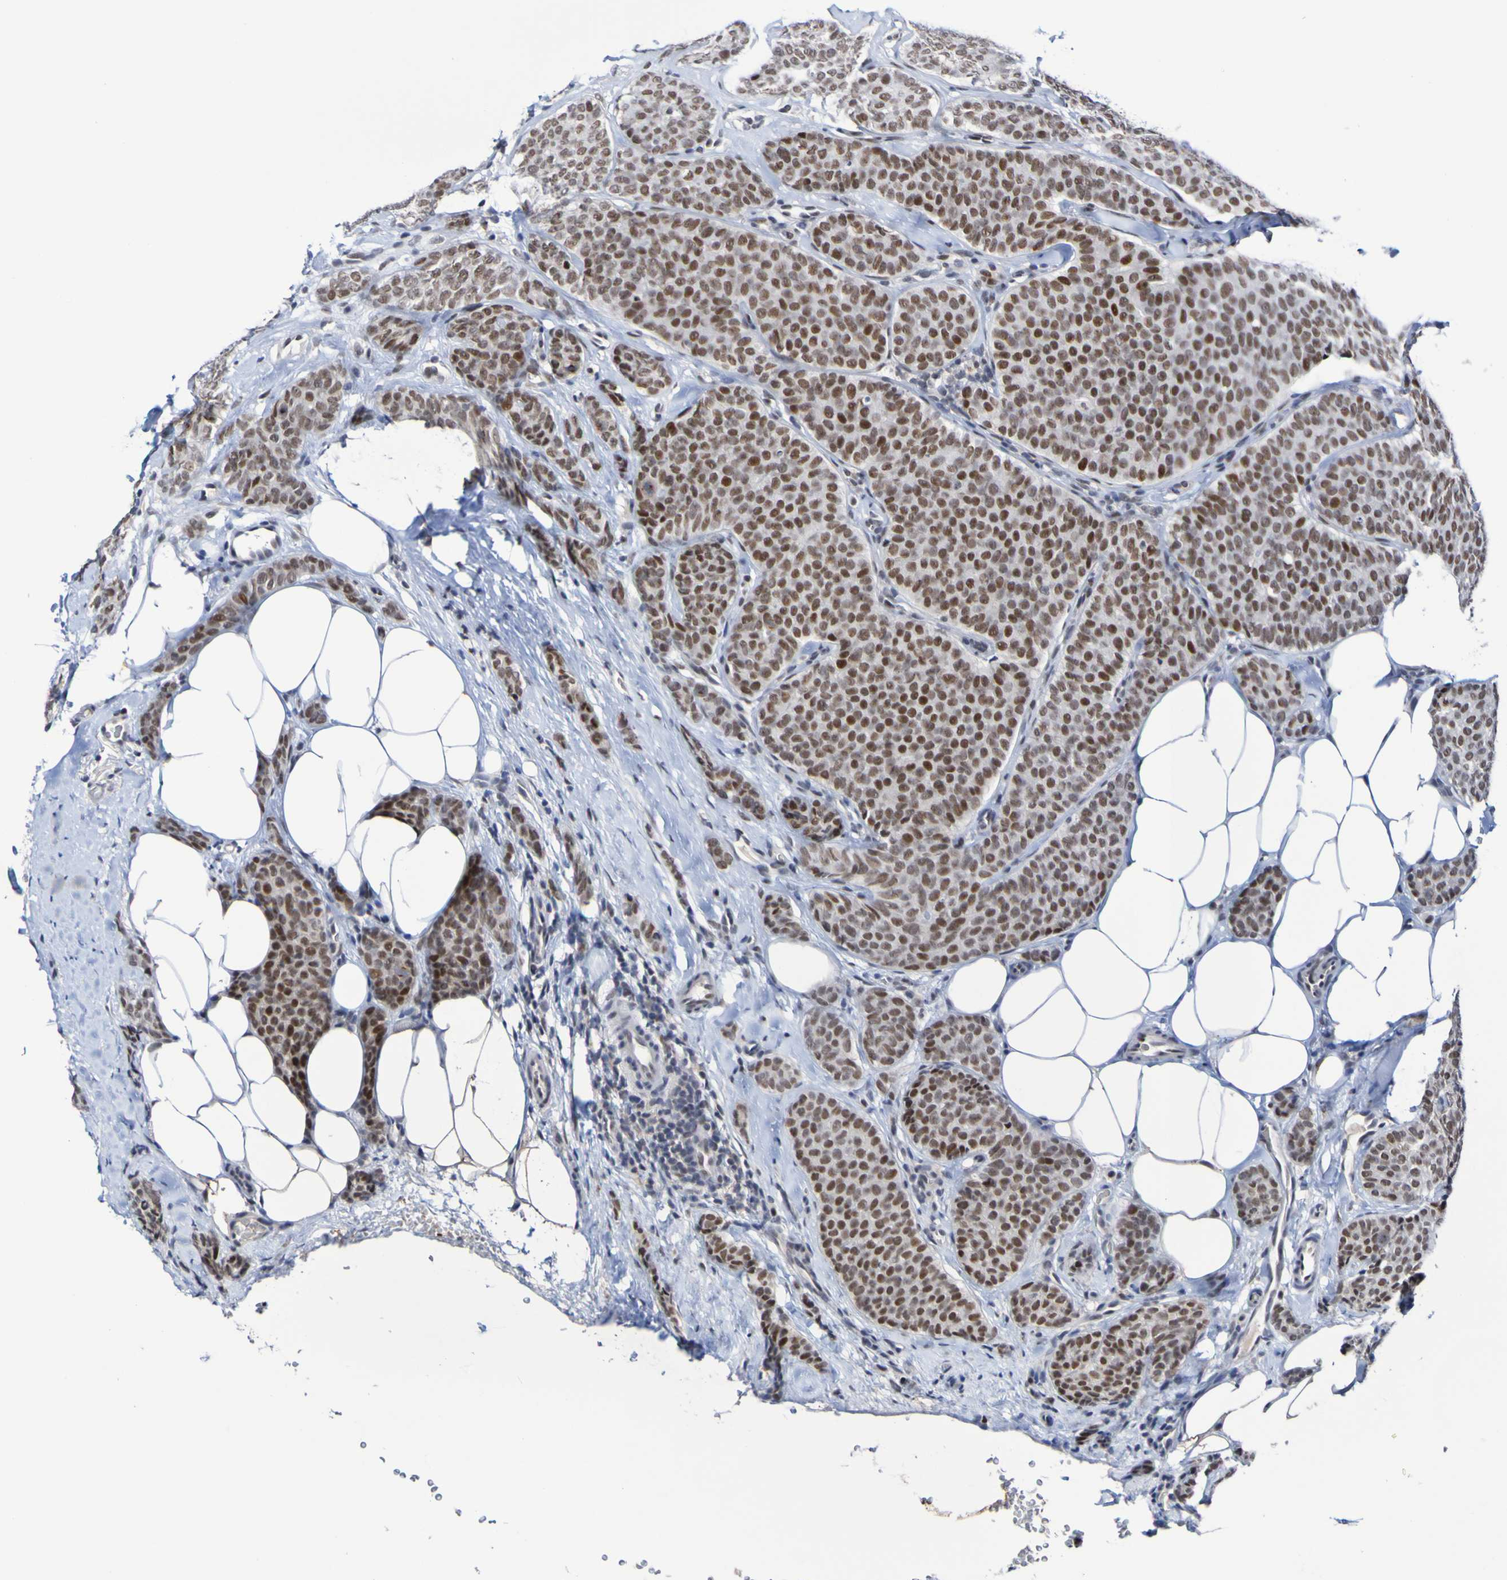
{"staining": {"intensity": "moderate", "quantity": ">75%", "location": "nuclear"}, "tissue": "breast cancer", "cell_type": "Tumor cells", "image_type": "cancer", "snomed": [{"axis": "morphology", "description": "Lobular carcinoma"}, {"axis": "topography", "description": "Skin"}, {"axis": "topography", "description": "Breast"}], "caption": "IHC of breast cancer (lobular carcinoma) demonstrates medium levels of moderate nuclear staining in about >75% of tumor cells. (brown staining indicates protein expression, while blue staining denotes nuclei).", "gene": "PCGF1", "patient": {"sex": "female", "age": 46}}